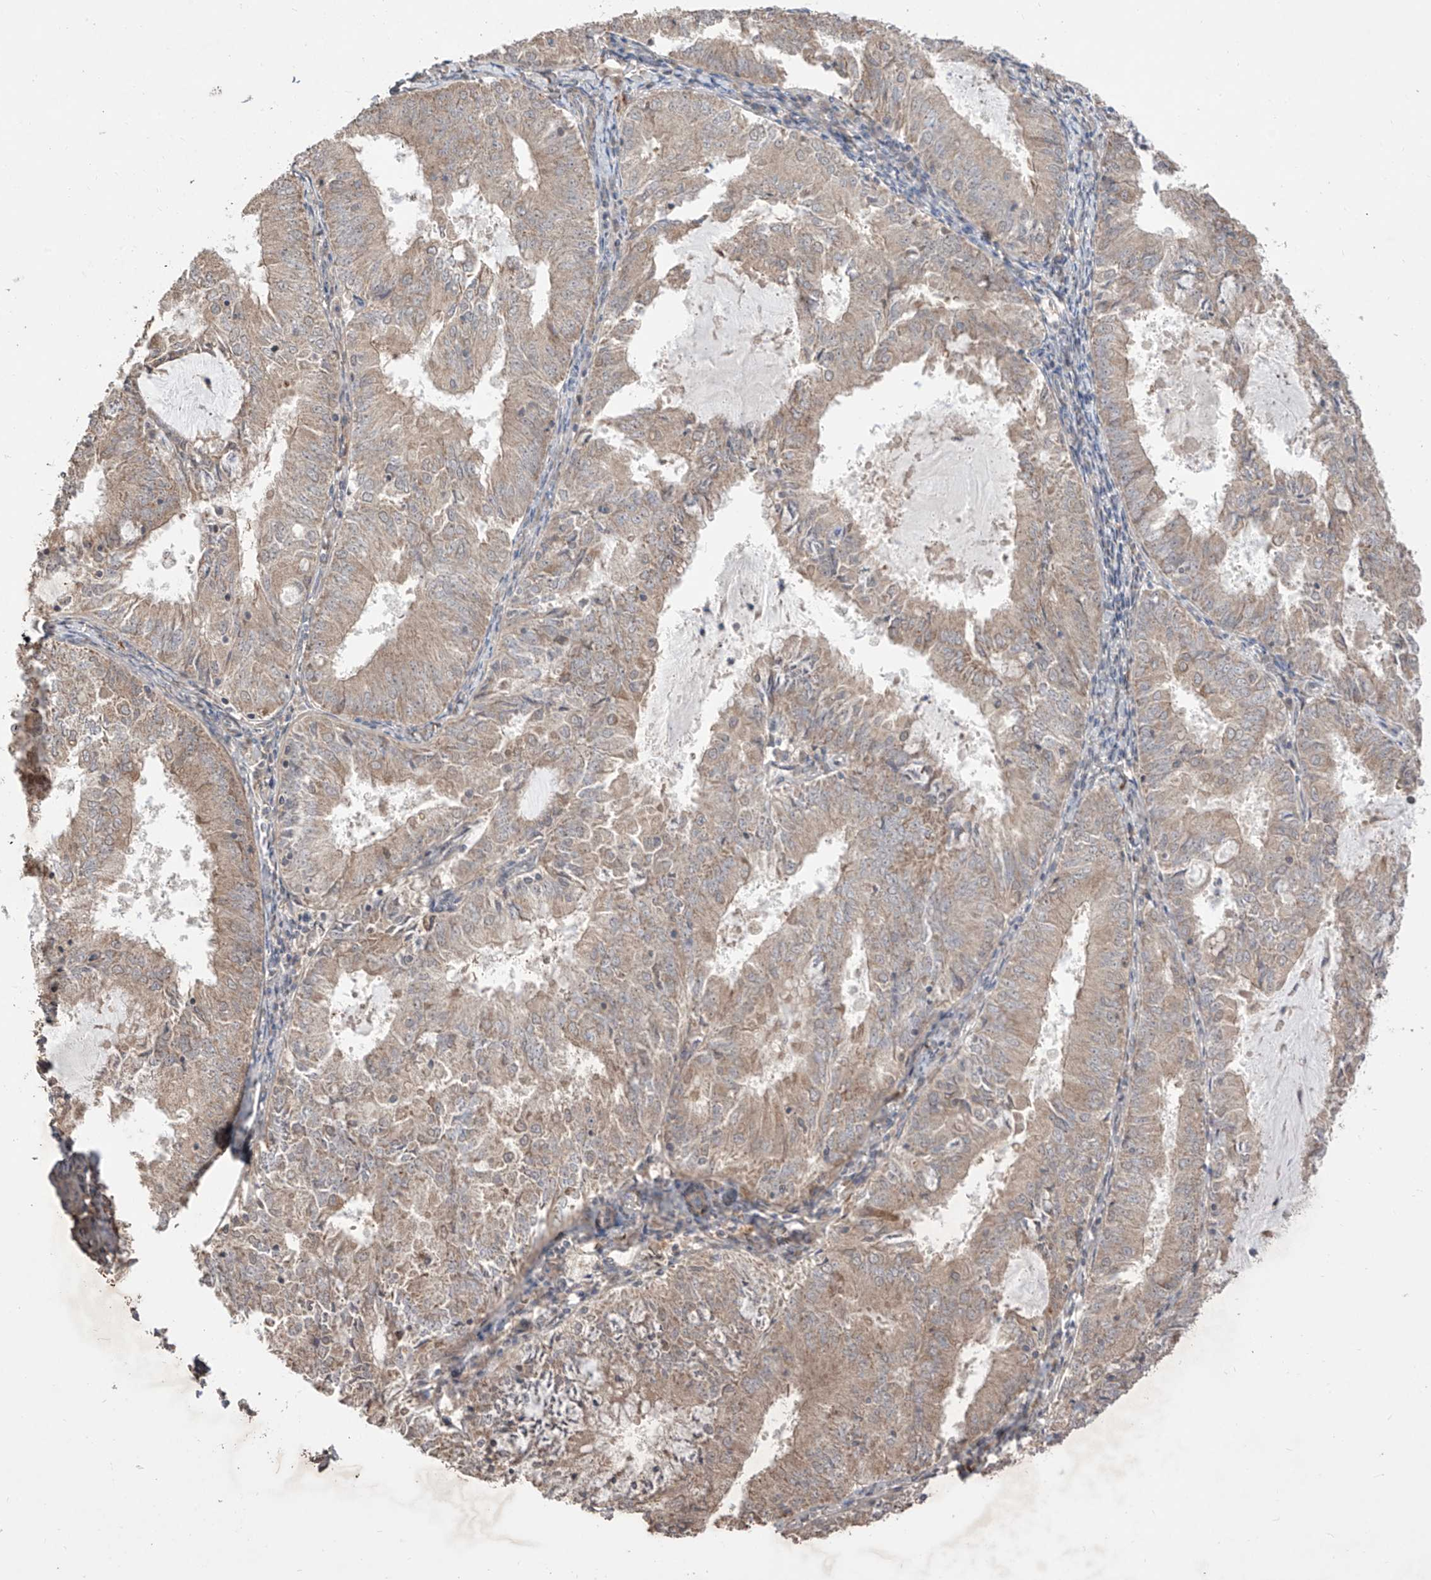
{"staining": {"intensity": "moderate", "quantity": "<25%", "location": "cytoplasmic/membranous"}, "tissue": "endometrial cancer", "cell_type": "Tumor cells", "image_type": "cancer", "snomed": [{"axis": "morphology", "description": "Adenocarcinoma, NOS"}, {"axis": "topography", "description": "Endometrium"}], "caption": "Tumor cells display moderate cytoplasmic/membranous positivity in about <25% of cells in endometrial adenocarcinoma.", "gene": "LATS1", "patient": {"sex": "female", "age": 57}}